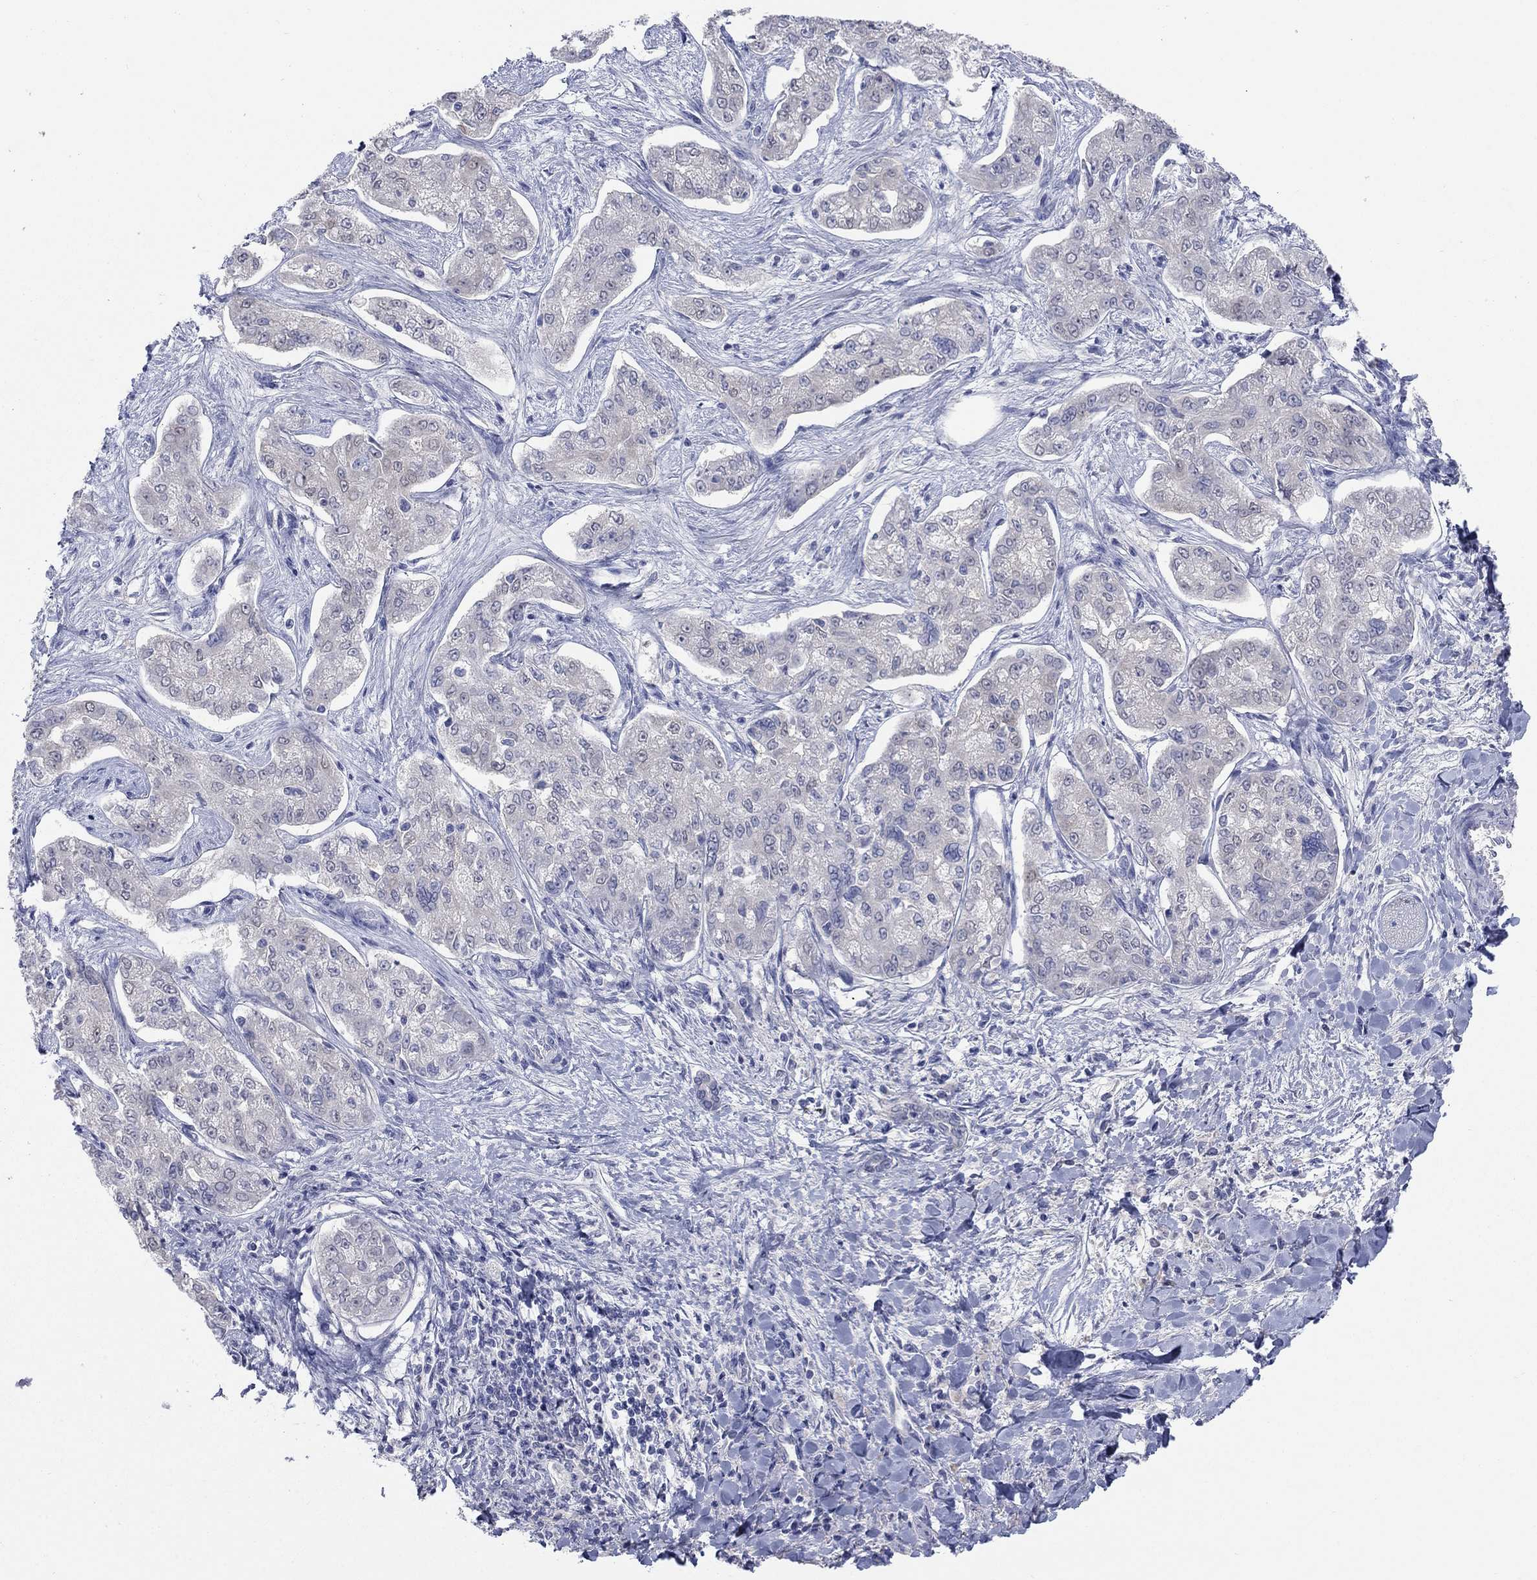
{"staining": {"intensity": "negative", "quantity": "none", "location": "none"}, "tissue": "liver cancer", "cell_type": "Tumor cells", "image_type": "cancer", "snomed": [{"axis": "morphology", "description": "Cholangiocarcinoma"}, {"axis": "topography", "description": "Liver"}], "caption": "This is an immunohistochemistry histopathology image of cholangiocarcinoma (liver). There is no staining in tumor cells.", "gene": "ATP6V1G2", "patient": {"sex": "female", "age": 47}}